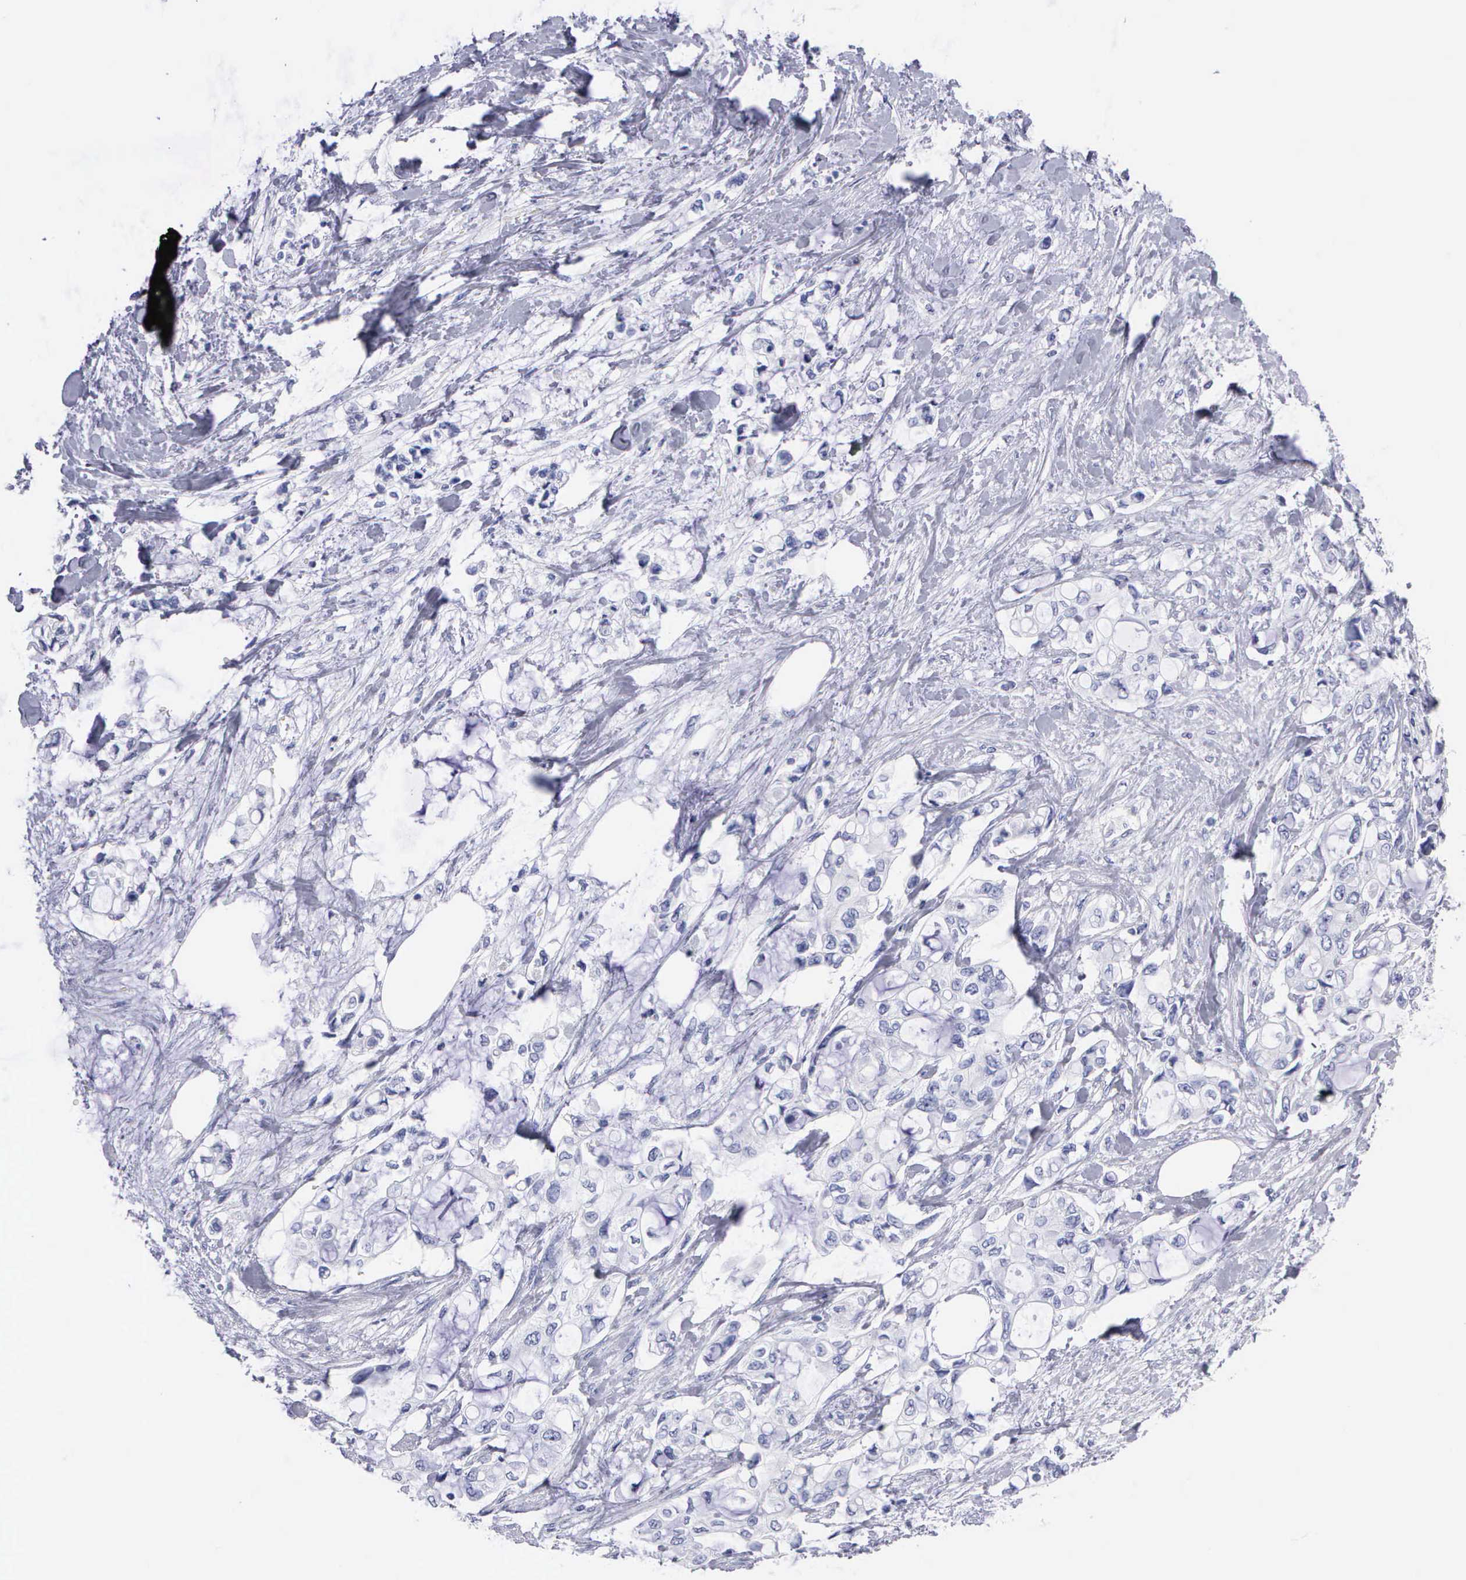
{"staining": {"intensity": "negative", "quantity": "none", "location": "none"}, "tissue": "pancreatic cancer", "cell_type": "Tumor cells", "image_type": "cancer", "snomed": [{"axis": "morphology", "description": "Adenocarcinoma, NOS"}, {"axis": "topography", "description": "Pancreas"}], "caption": "An immunohistochemistry image of pancreatic cancer (adenocarcinoma) is shown. There is no staining in tumor cells of pancreatic cancer (adenocarcinoma). Brightfield microscopy of IHC stained with DAB (brown) and hematoxylin (blue), captured at high magnification.", "gene": "CYP19A1", "patient": {"sex": "female", "age": 70}}